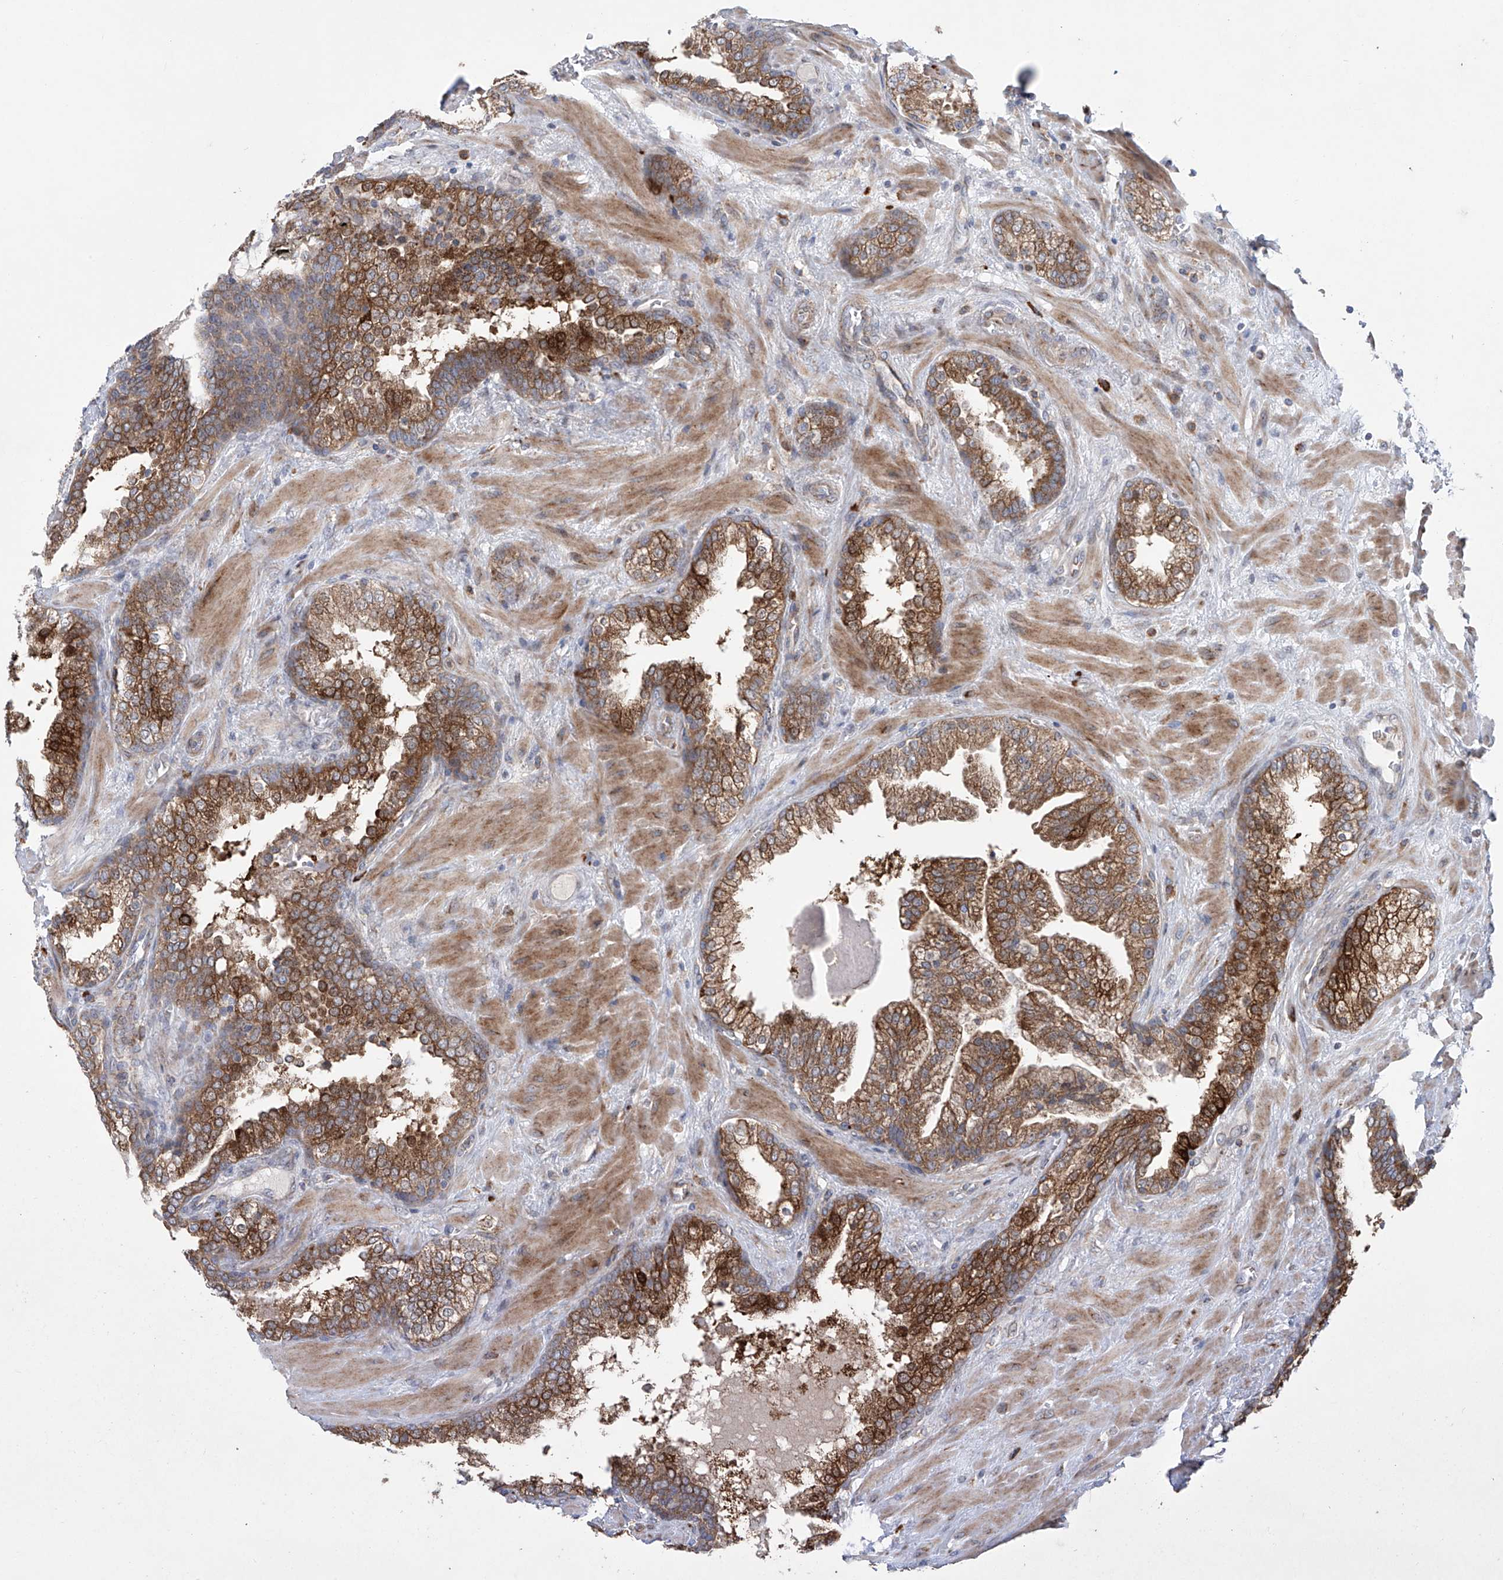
{"staining": {"intensity": "moderate", "quantity": ">75%", "location": "cytoplasmic/membranous"}, "tissue": "prostate cancer", "cell_type": "Tumor cells", "image_type": "cancer", "snomed": [{"axis": "morphology", "description": "Adenocarcinoma, Low grade"}, {"axis": "topography", "description": "Prostate"}], "caption": "A high-resolution micrograph shows immunohistochemistry (IHC) staining of prostate cancer (adenocarcinoma (low-grade)), which displays moderate cytoplasmic/membranous staining in approximately >75% of tumor cells.", "gene": "KLC4", "patient": {"sex": "male", "age": 67}}